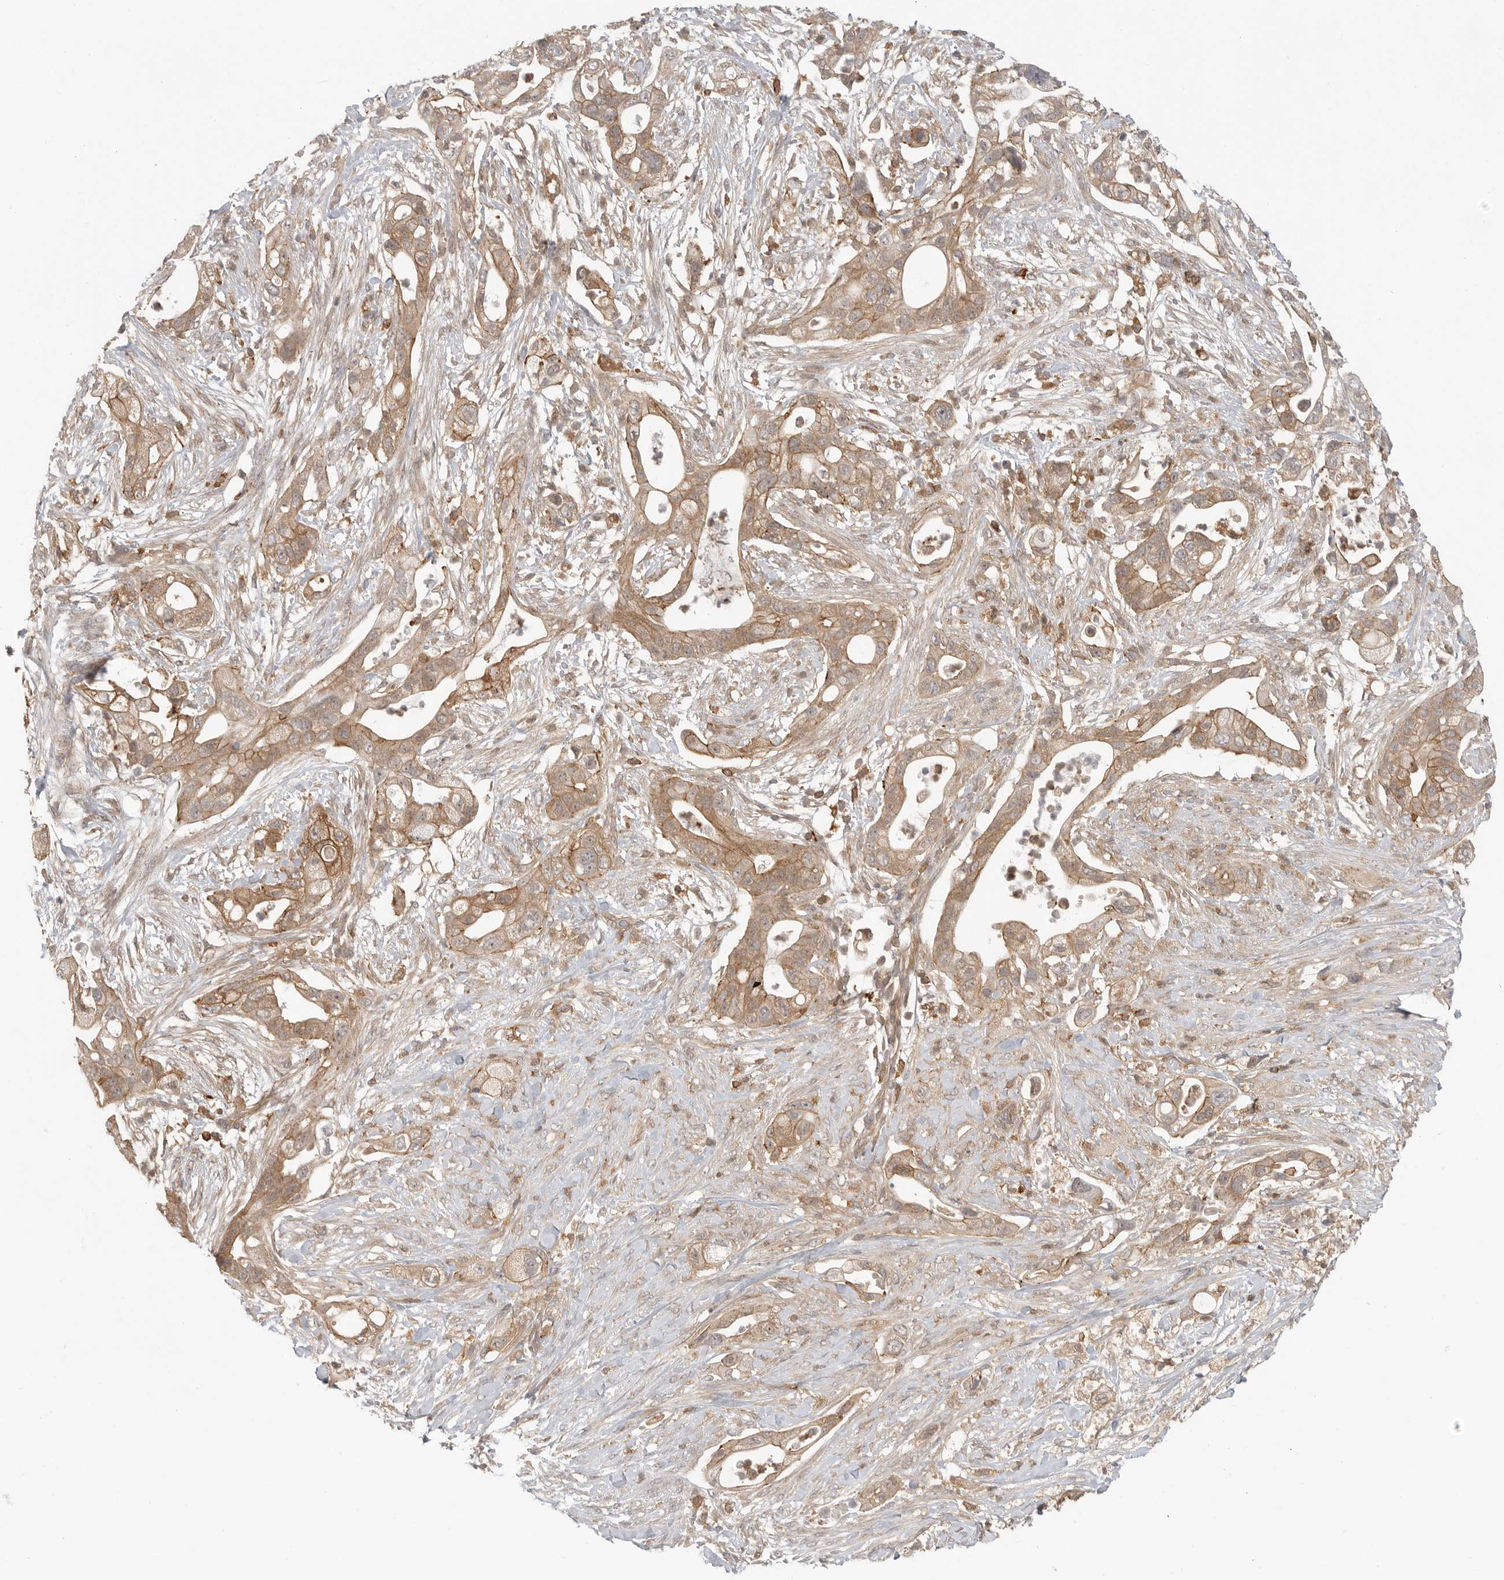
{"staining": {"intensity": "moderate", "quantity": ">75%", "location": "cytoplasmic/membranous"}, "tissue": "pancreatic cancer", "cell_type": "Tumor cells", "image_type": "cancer", "snomed": [{"axis": "morphology", "description": "Adenocarcinoma, NOS"}, {"axis": "topography", "description": "Pancreas"}], "caption": "Immunohistochemistry (IHC) image of adenocarcinoma (pancreatic) stained for a protein (brown), which exhibits medium levels of moderate cytoplasmic/membranous staining in about >75% of tumor cells.", "gene": "DBNL", "patient": {"sex": "male", "age": 53}}